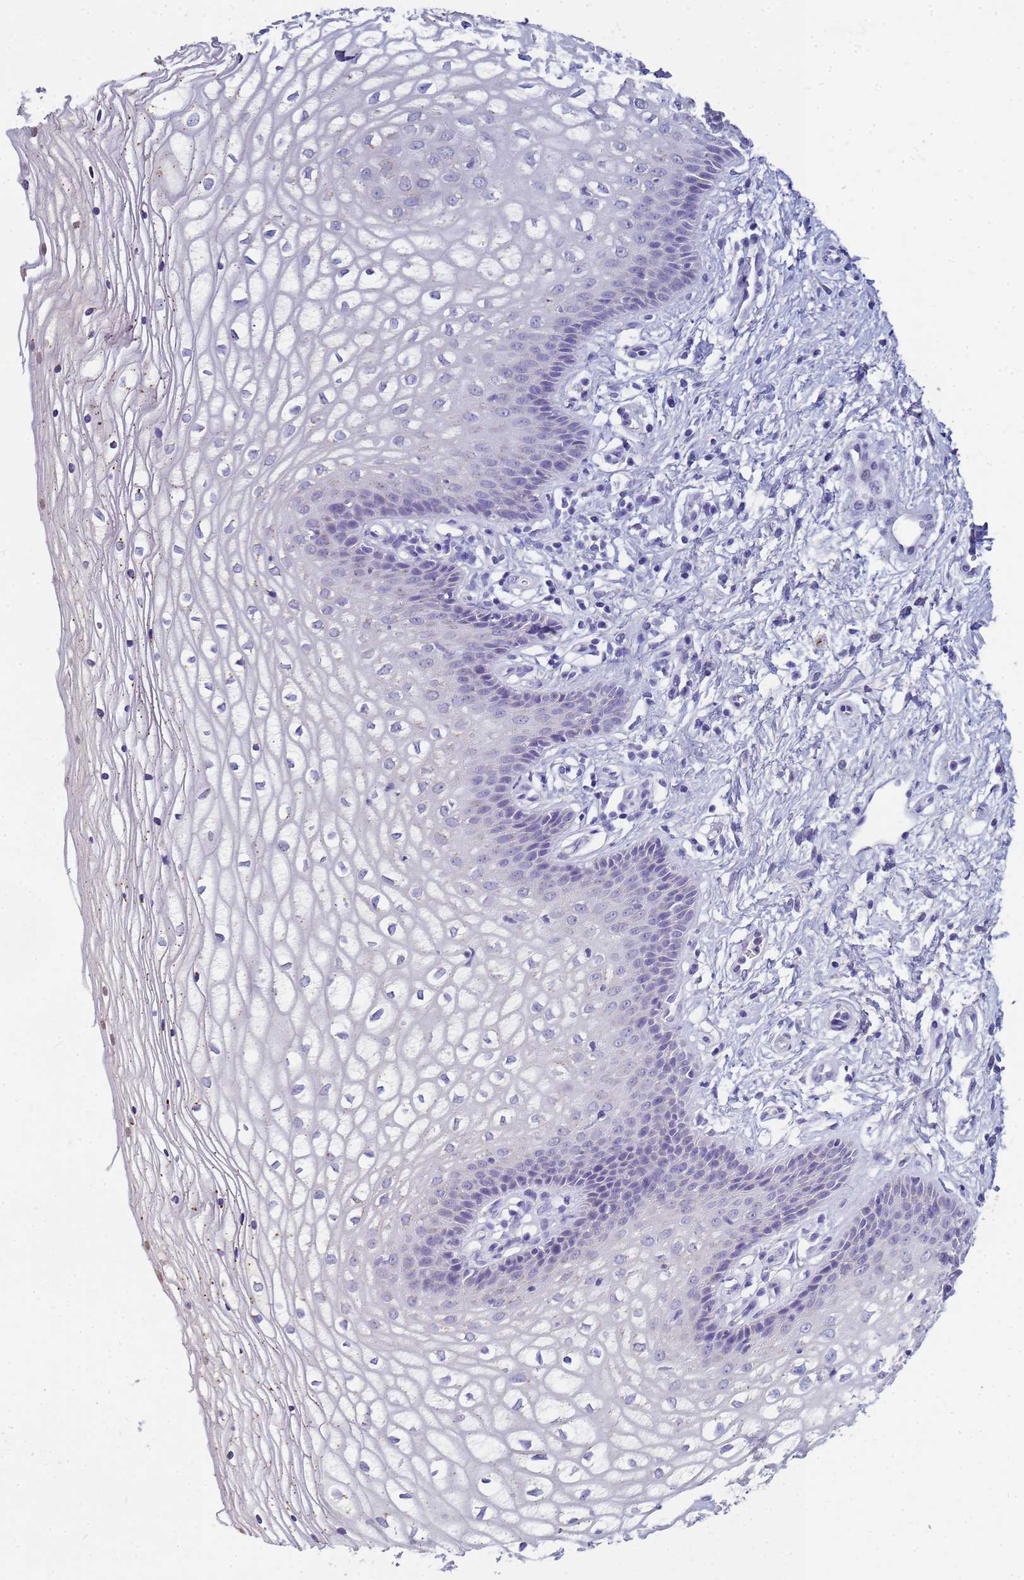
{"staining": {"intensity": "negative", "quantity": "none", "location": "none"}, "tissue": "vagina", "cell_type": "Squamous epithelial cells", "image_type": "normal", "snomed": [{"axis": "morphology", "description": "Normal tissue, NOS"}, {"axis": "topography", "description": "Vagina"}], "caption": "An image of vagina stained for a protein shows no brown staining in squamous epithelial cells. (DAB (3,3'-diaminobenzidine) IHC, high magnification).", "gene": "B3GNT8", "patient": {"sex": "female", "age": 34}}